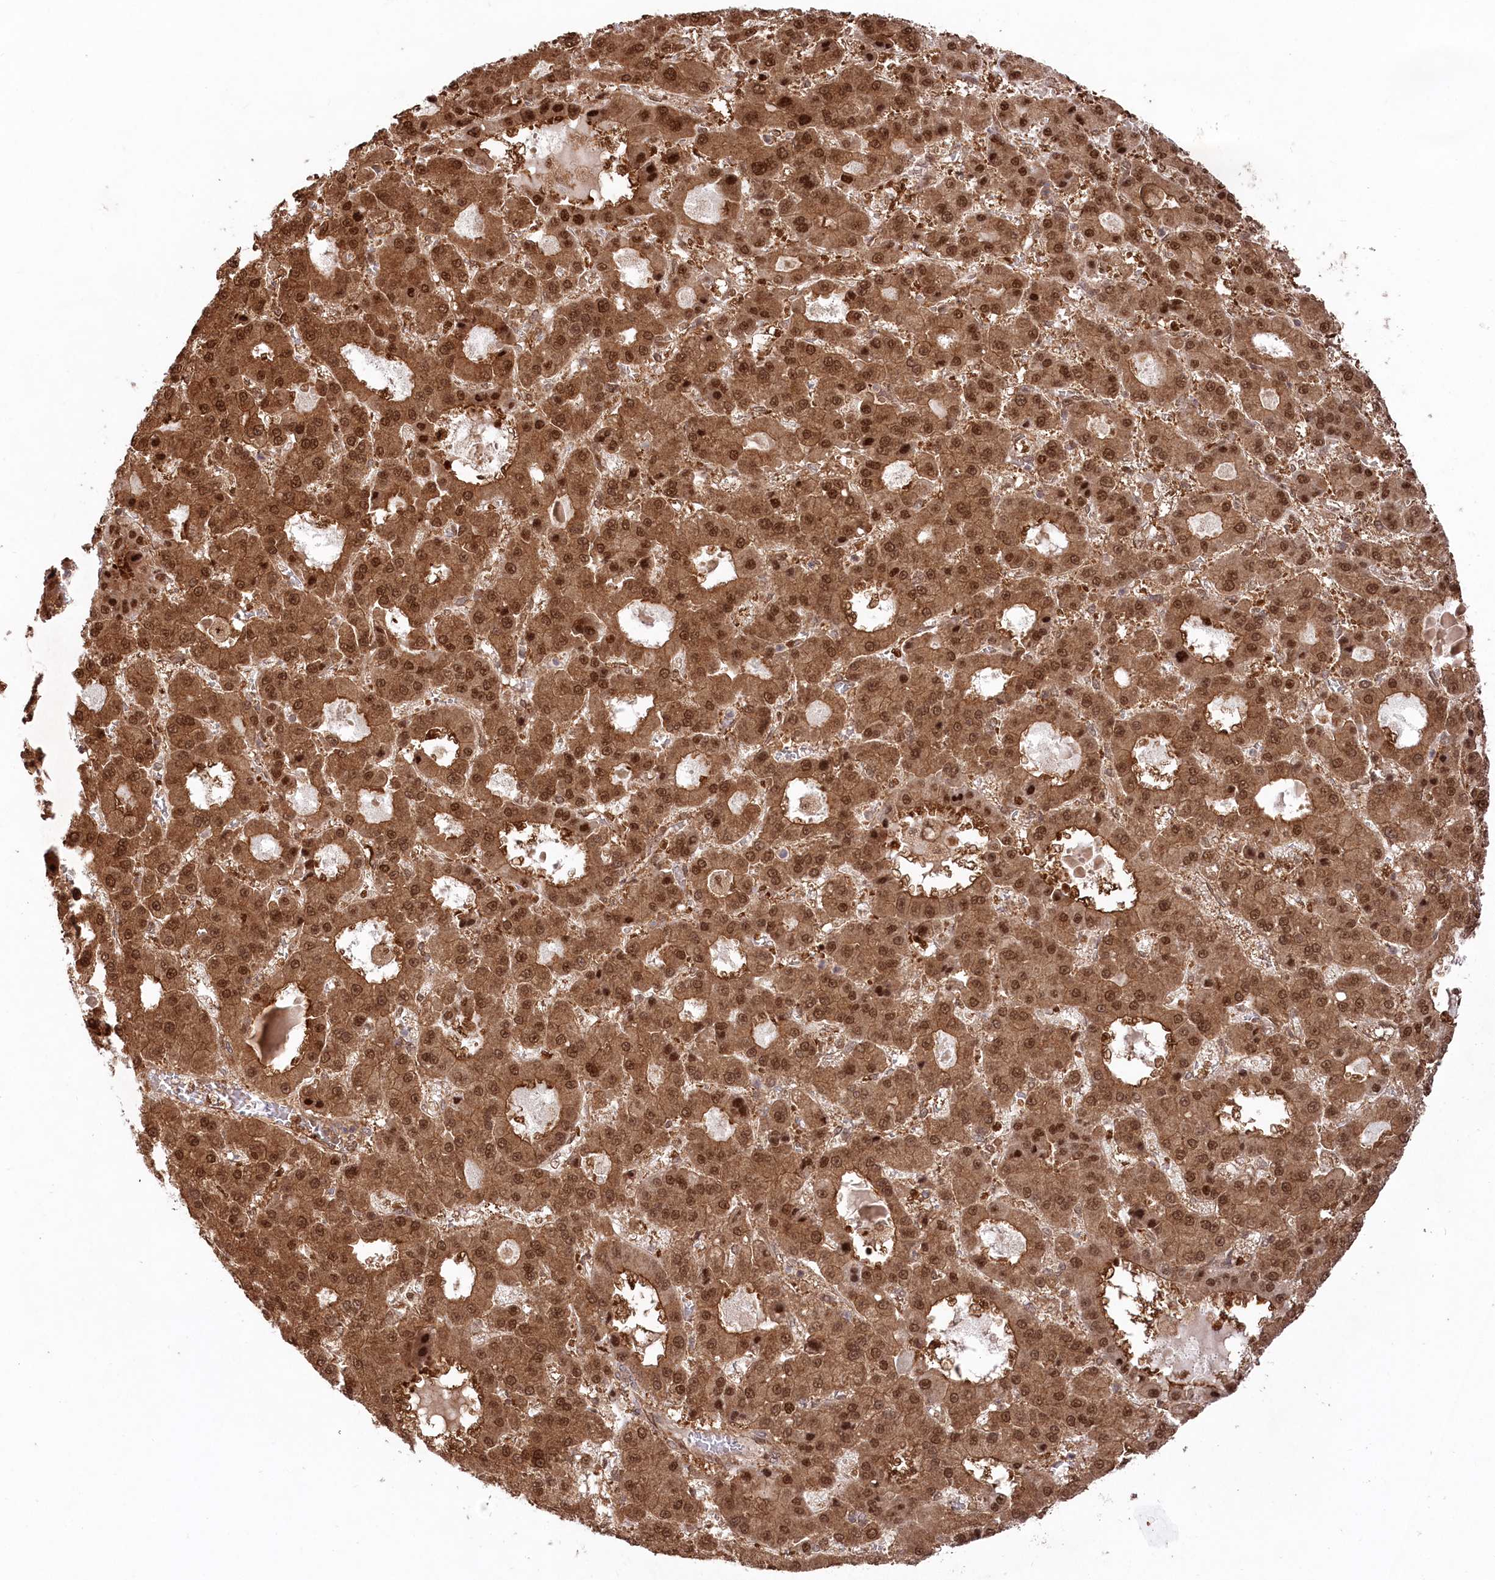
{"staining": {"intensity": "strong", "quantity": ">75%", "location": "cytoplasmic/membranous,nuclear"}, "tissue": "liver cancer", "cell_type": "Tumor cells", "image_type": "cancer", "snomed": [{"axis": "morphology", "description": "Carcinoma, Hepatocellular, NOS"}, {"axis": "topography", "description": "Liver"}], "caption": "Strong cytoplasmic/membranous and nuclear protein expression is present in approximately >75% of tumor cells in liver cancer (hepatocellular carcinoma).", "gene": "PSMA1", "patient": {"sex": "male", "age": 70}}